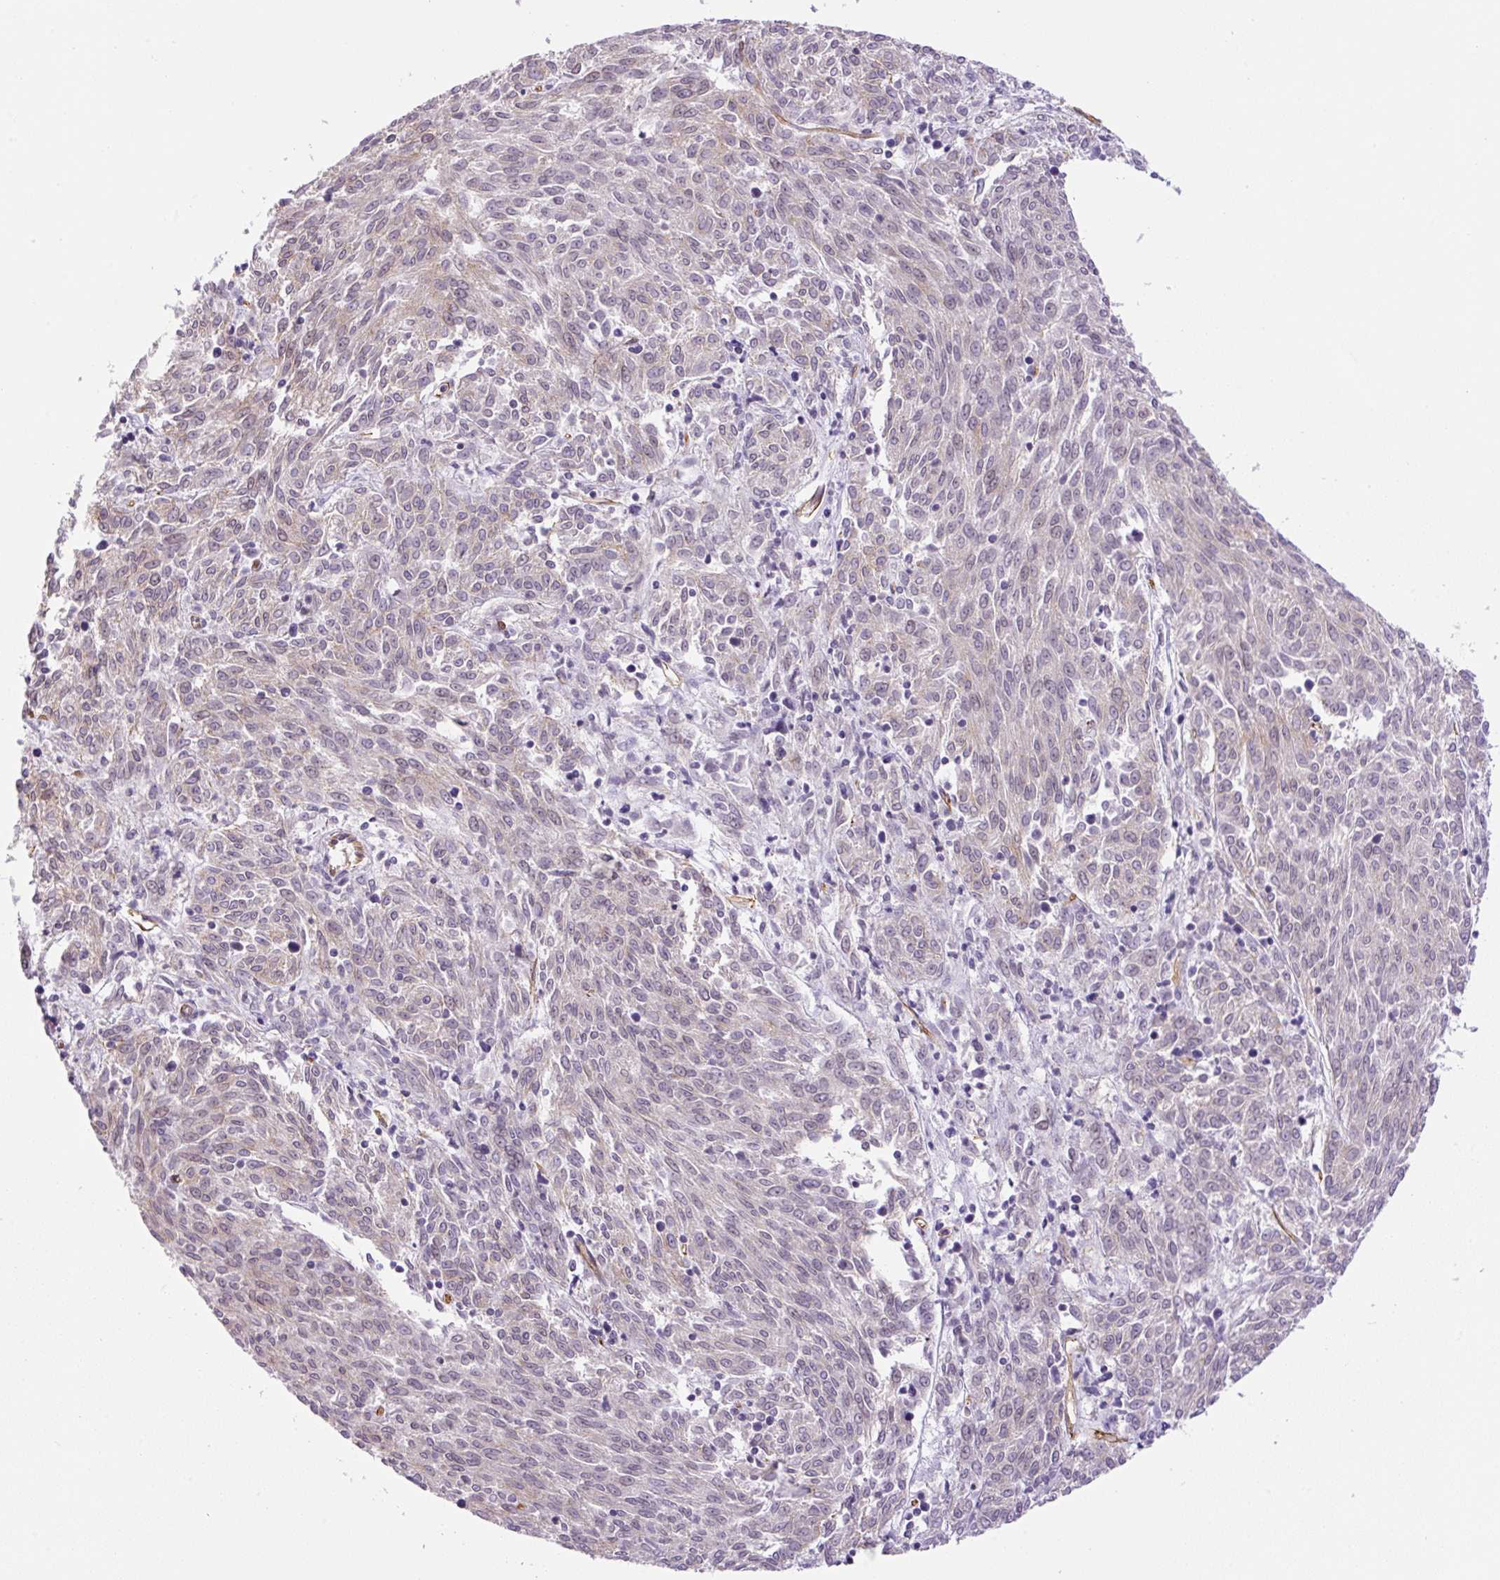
{"staining": {"intensity": "negative", "quantity": "none", "location": "none"}, "tissue": "melanoma", "cell_type": "Tumor cells", "image_type": "cancer", "snomed": [{"axis": "morphology", "description": "Malignant melanoma, NOS"}, {"axis": "topography", "description": "Skin"}], "caption": "This is a image of immunohistochemistry staining of malignant melanoma, which shows no staining in tumor cells.", "gene": "MYO5C", "patient": {"sex": "female", "age": 72}}